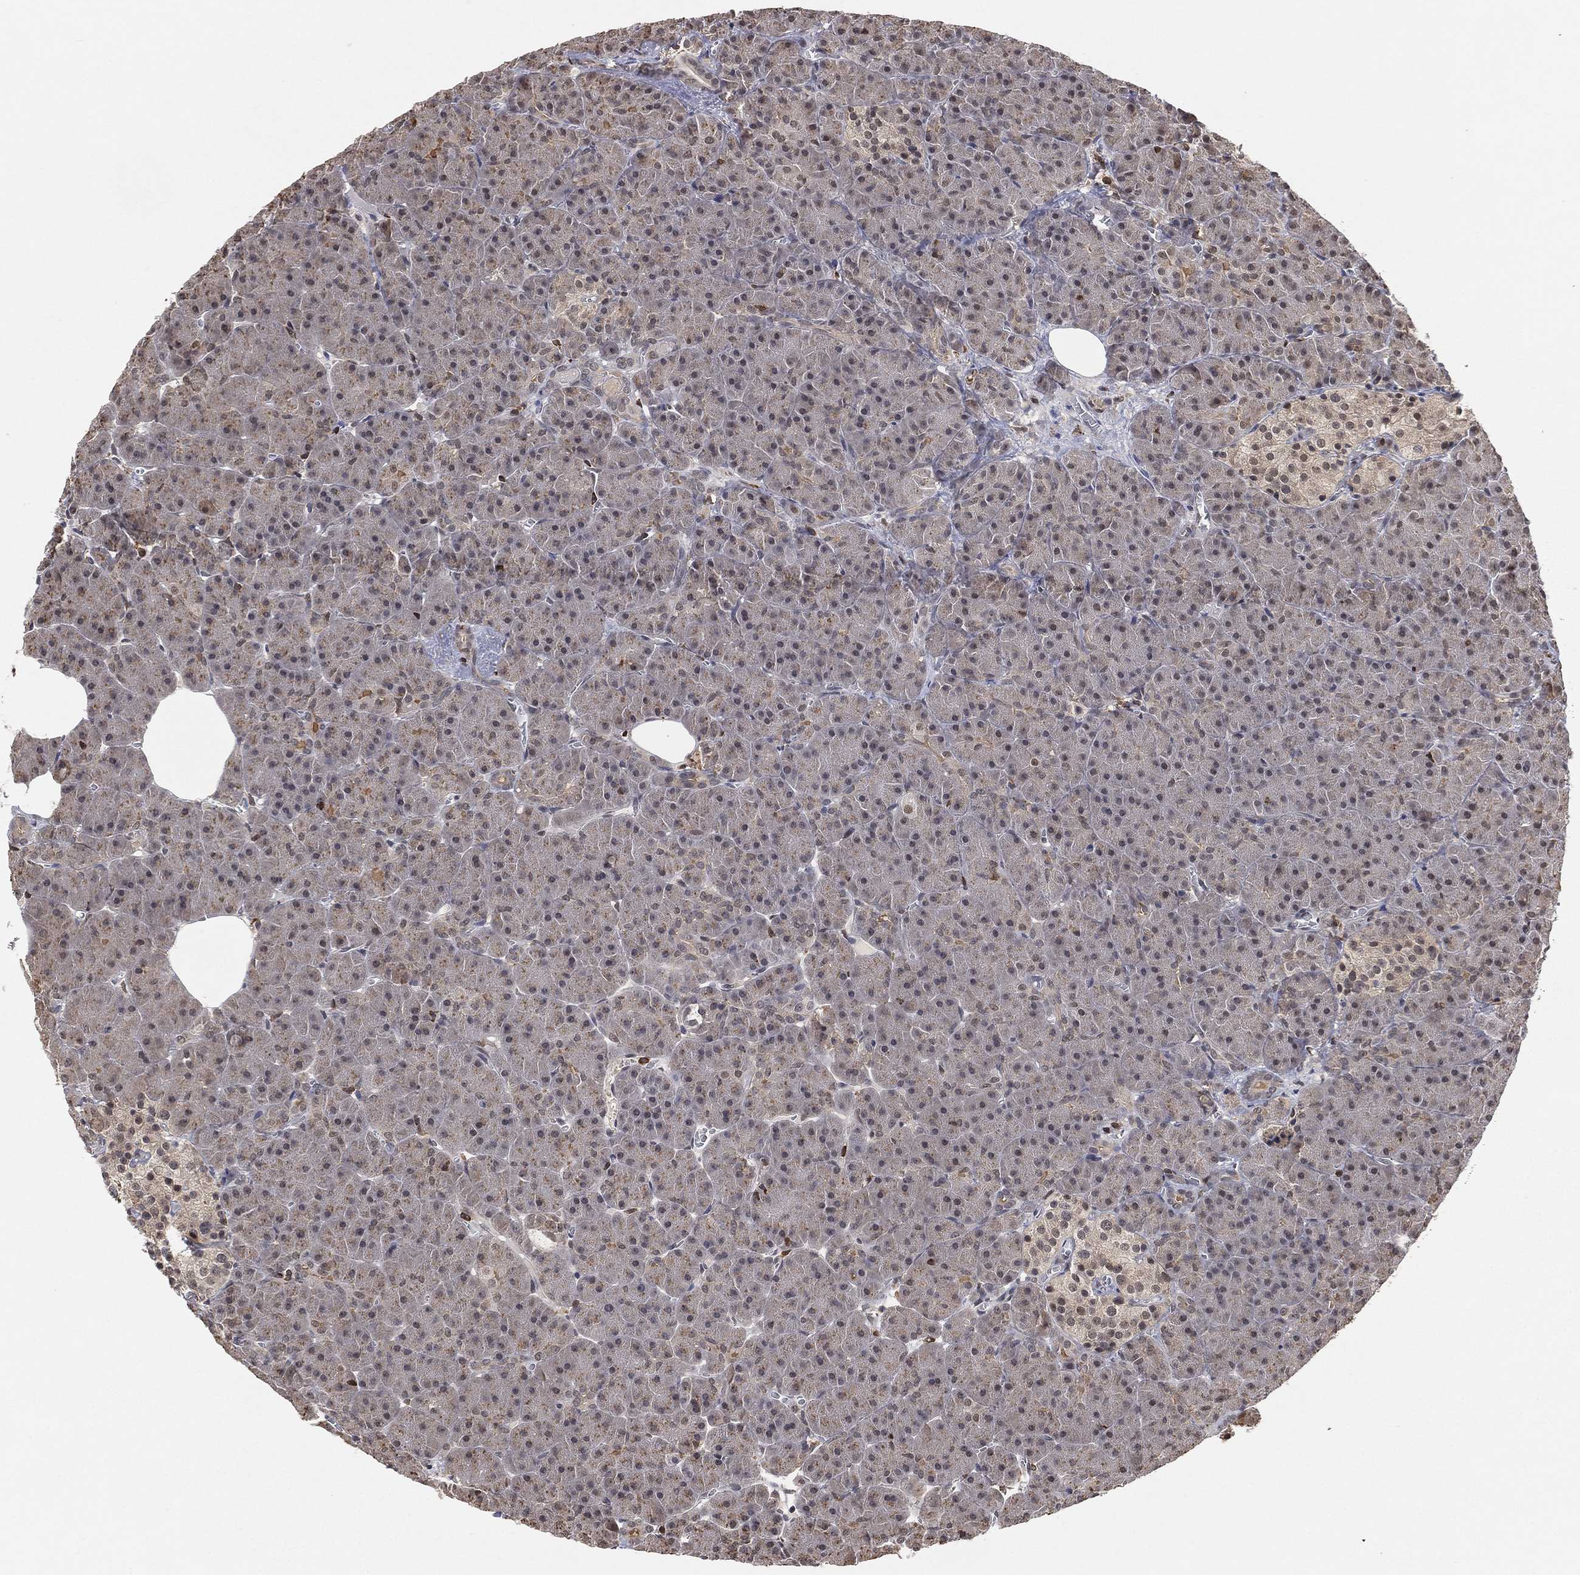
{"staining": {"intensity": "moderate", "quantity": "<25%", "location": "nuclear"}, "tissue": "pancreas", "cell_type": "Exocrine glandular cells", "image_type": "normal", "snomed": [{"axis": "morphology", "description": "Normal tissue, NOS"}, {"axis": "topography", "description": "Pancreas"}], "caption": "Unremarkable pancreas displays moderate nuclear expression in approximately <25% of exocrine glandular cells, visualized by immunohistochemistry.", "gene": "WDR26", "patient": {"sex": "male", "age": 61}}